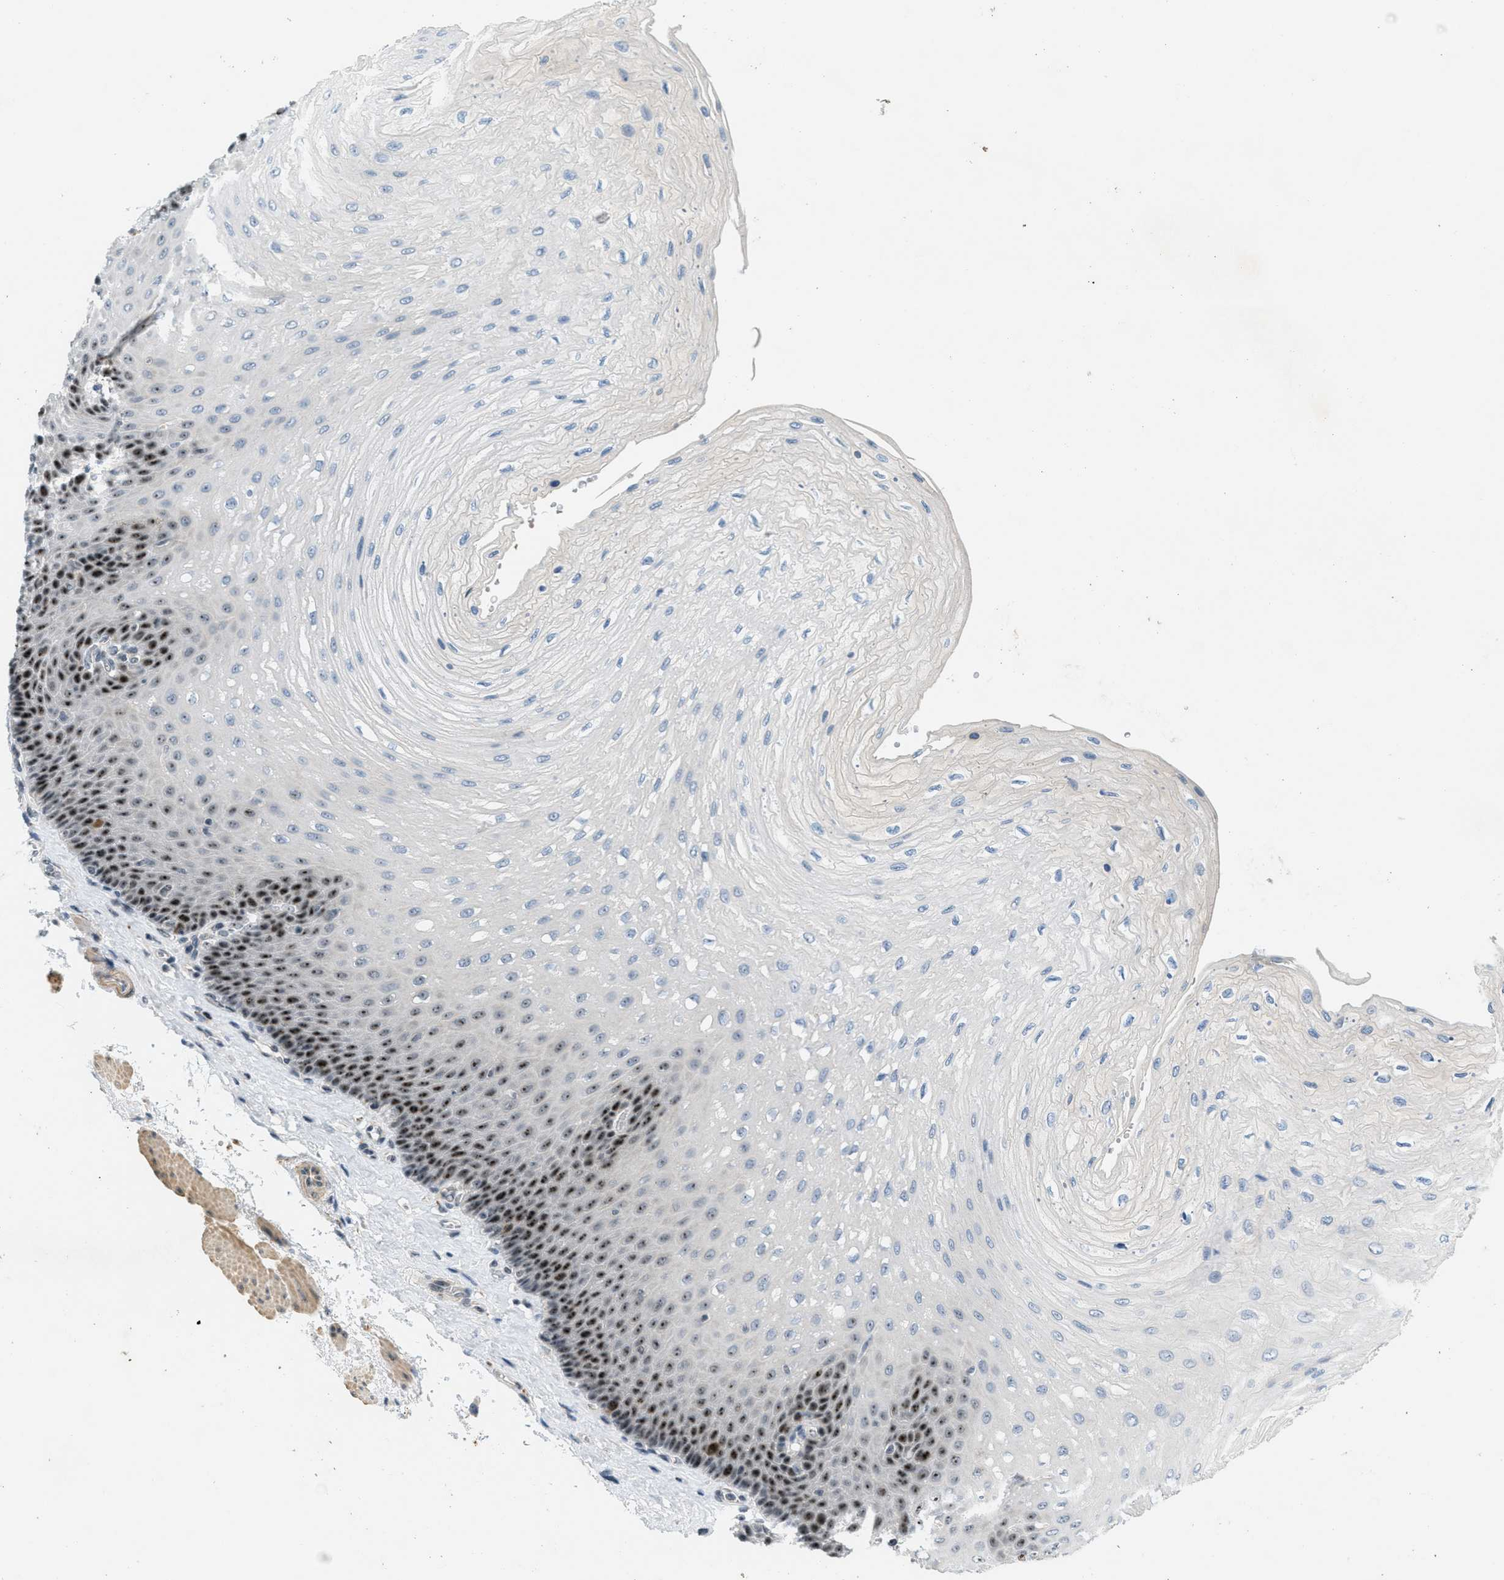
{"staining": {"intensity": "strong", "quantity": "25%-75%", "location": "nuclear"}, "tissue": "esophagus", "cell_type": "Squamous epithelial cells", "image_type": "normal", "snomed": [{"axis": "morphology", "description": "Normal tissue, NOS"}, {"axis": "topography", "description": "Esophagus"}], "caption": "This histopathology image exhibits unremarkable esophagus stained with immunohistochemistry to label a protein in brown. The nuclear of squamous epithelial cells show strong positivity for the protein. Nuclei are counter-stained blue.", "gene": "DDX47", "patient": {"sex": "female", "age": 72}}